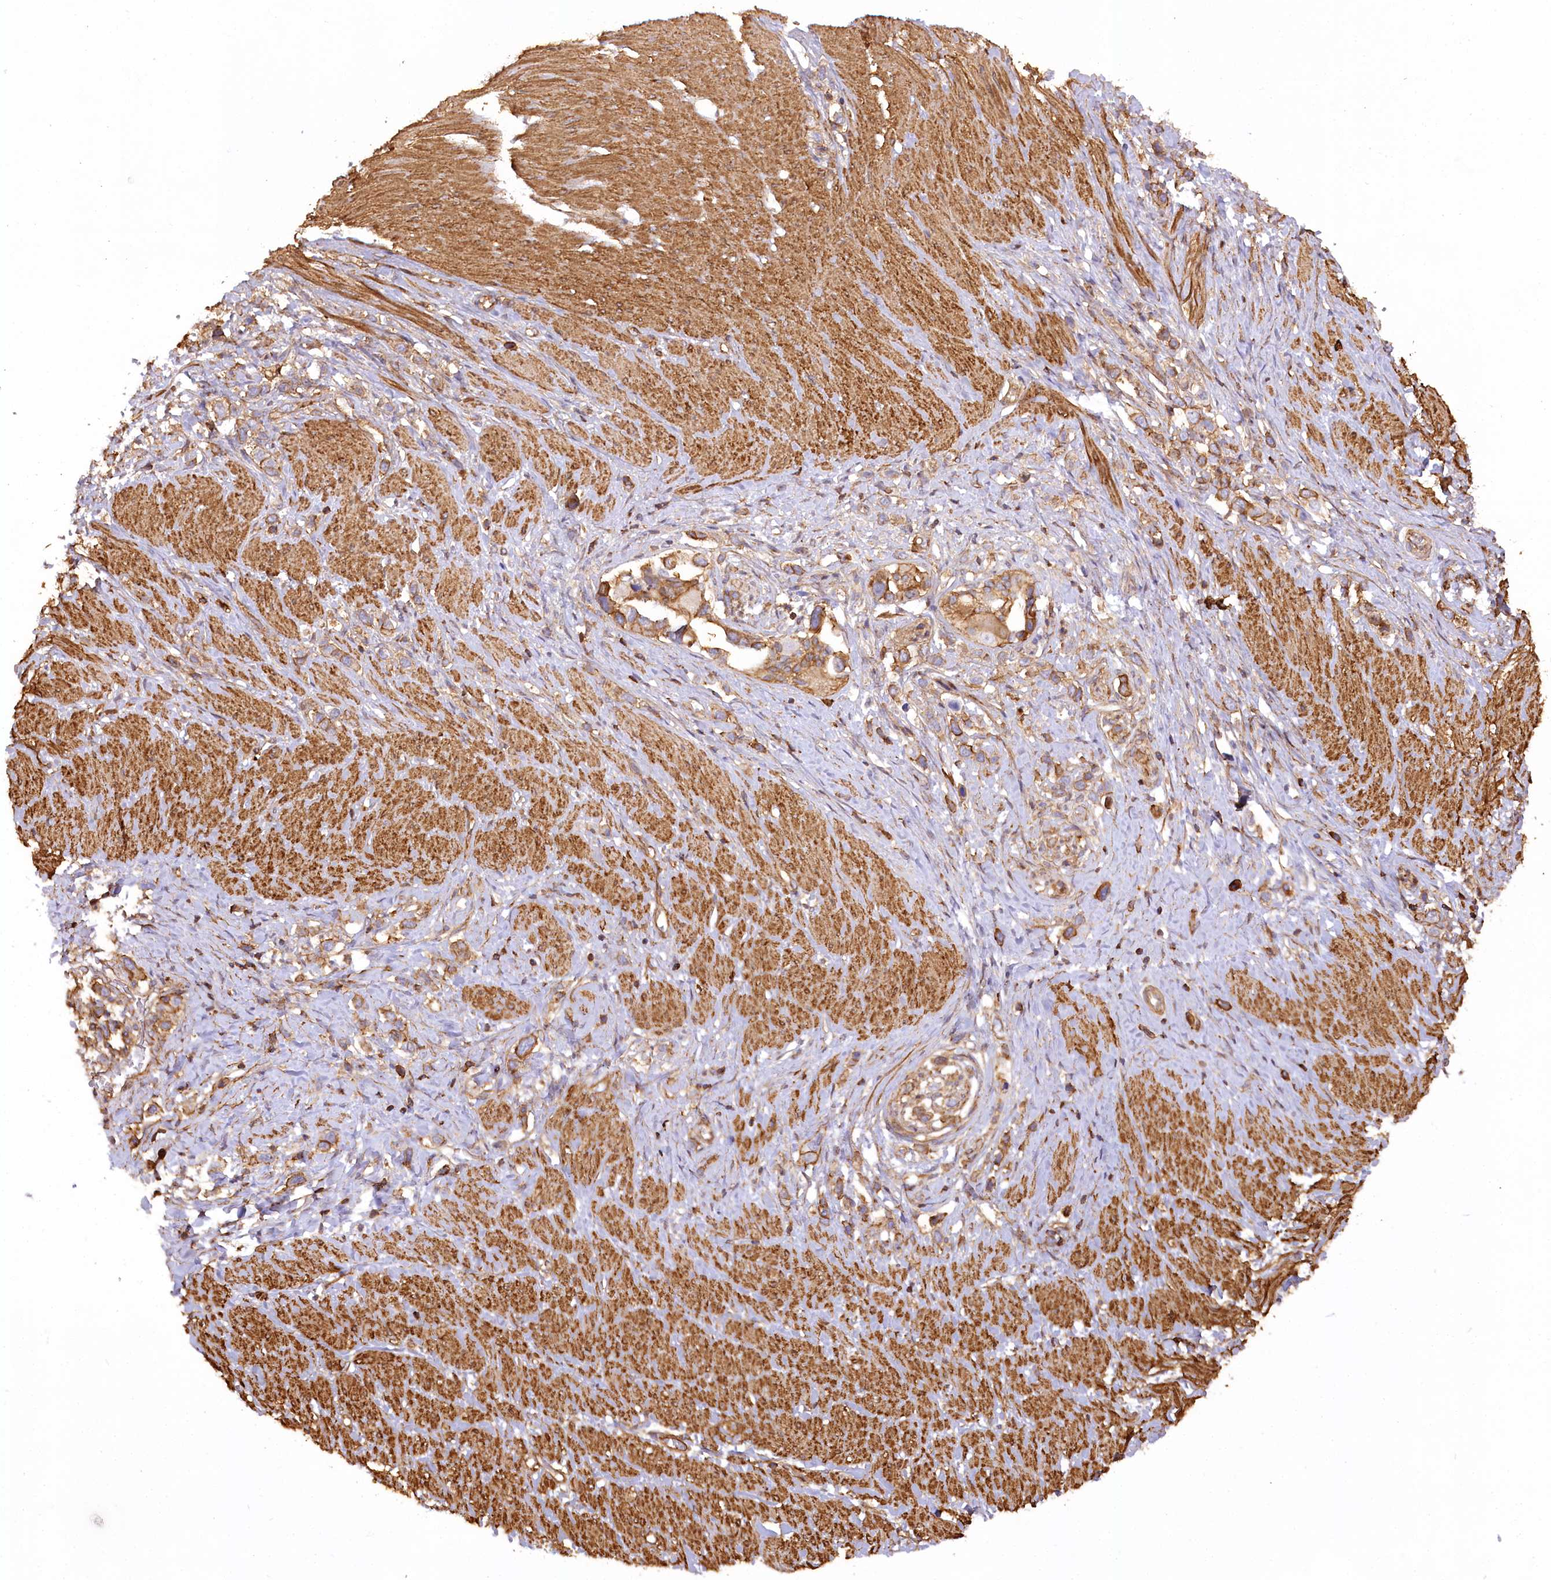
{"staining": {"intensity": "moderate", "quantity": ">75%", "location": "cytoplasmic/membranous"}, "tissue": "stomach cancer", "cell_type": "Tumor cells", "image_type": "cancer", "snomed": [{"axis": "morphology", "description": "Normal tissue, NOS"}, {"axis": "morphology", "description": "Adenocarcinoma, NOS"}, {"axis": "topography", "description": "Stomach, upper"}, {"axis": "topography", "description": "Stomach"}], "caption": "Protein staining of stomach cancer (adenocarcinoma) tissue reveals moderate cytoplasmic/membranous staining in approximately >75% of tumor cells.", "gene": "SYNPO2", "patient": {"sex": "female", "age": 65}}